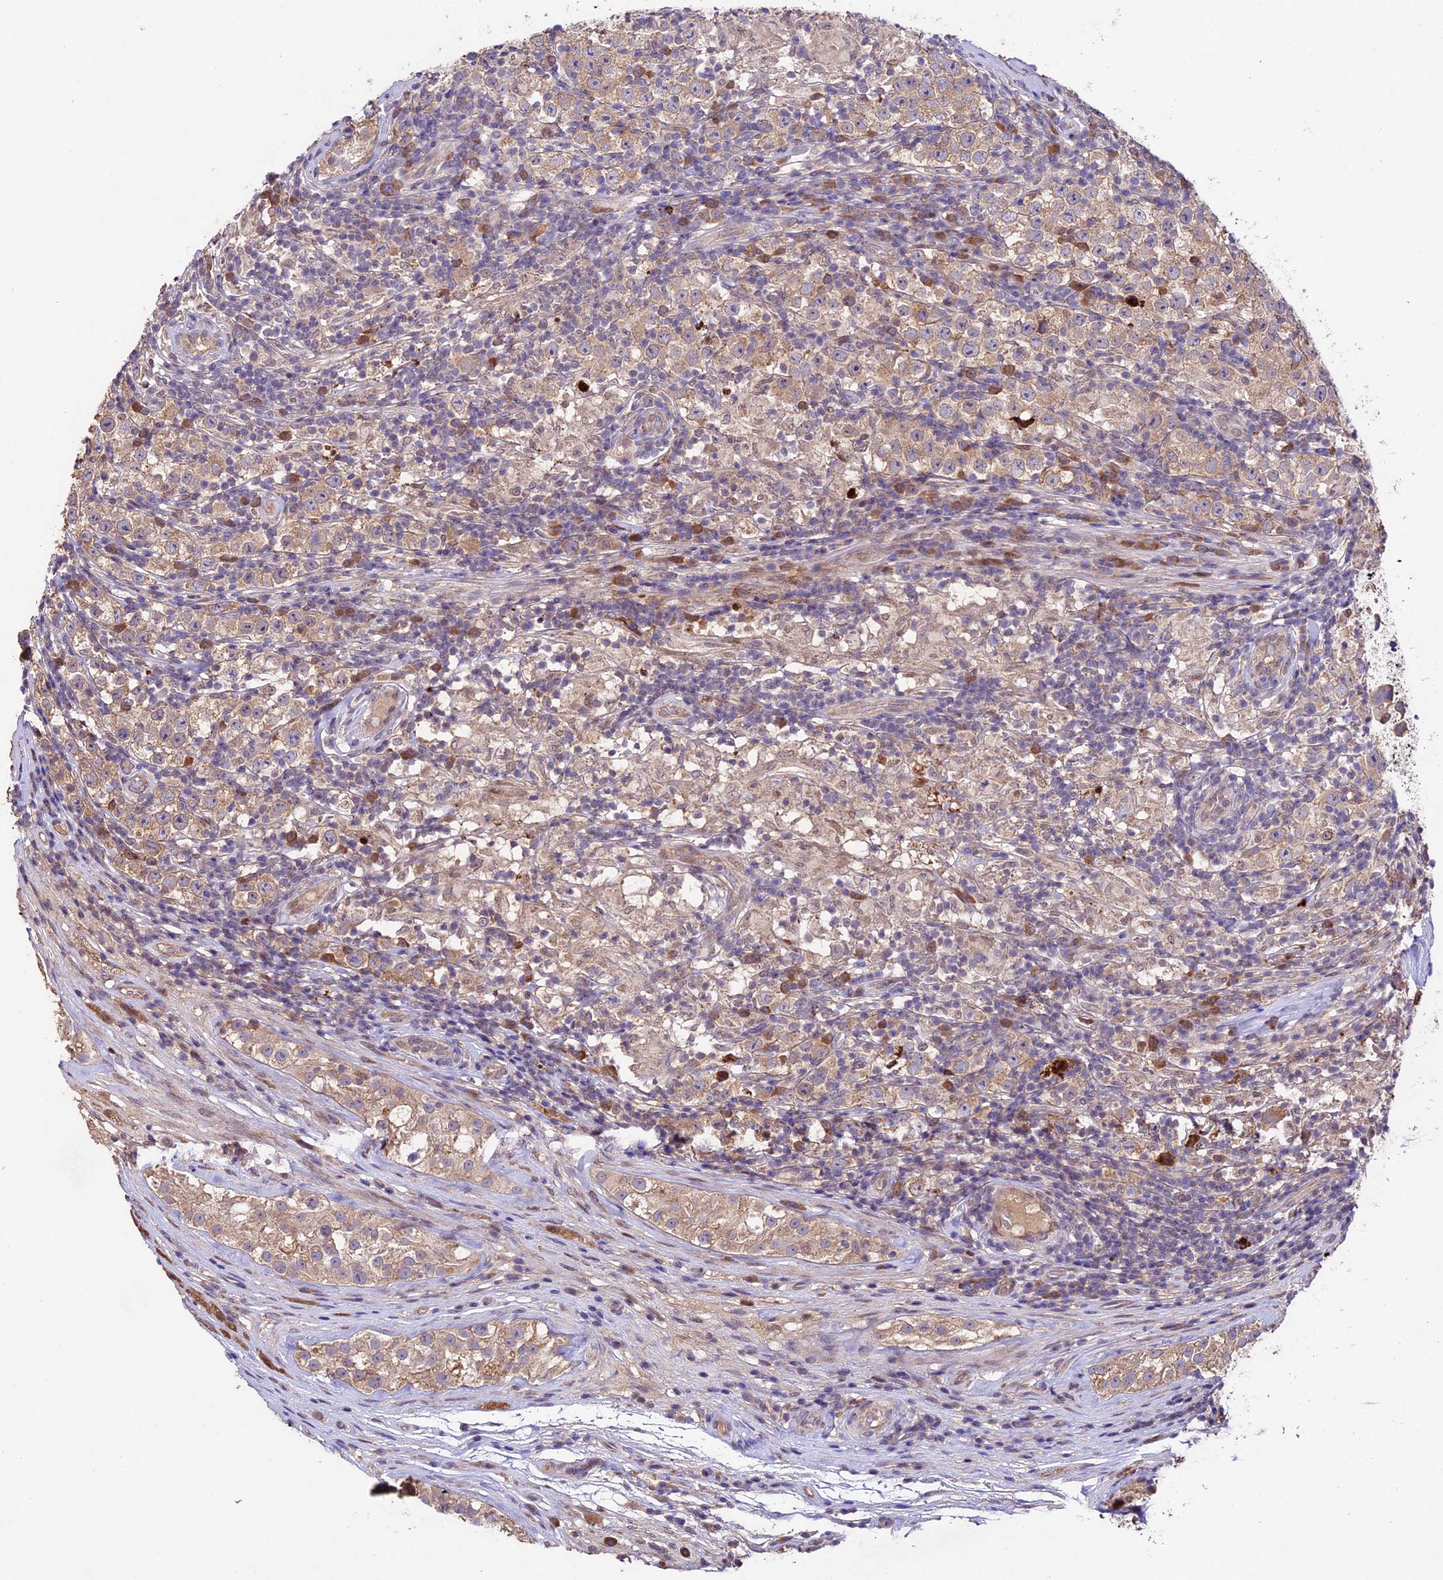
{"staining": {"intensity": "weak", "quantity": ">75%", "location": "cytoplasmic/membranous"}, "tissue": "testis cancer", "cell_type": "Tumor cells", "image_type": "cancer", "snomed": [{"axis": "morphology", "description": "Normal tissue, NOS"}, {"axis": "morphology", "description": "Urothelial carcinoma, High grade"}, {"axis": "morphology", "description": "Seminoma, NOS"}, {"axis": "morphology", "description": "Carcinoma, Embryonal, NOS"}, {"axis": "topography", "description": "Urinary bladder"}, {"axis": "topography", "description": "Testis"}], "caption": "Seminoma (testis) tissue shows weak cytoplasmic/membranous positivity in about >75% of tumor cells, visualized by immunohistochemistry. (Brightfield microscopy of DAB IHC at high magnification).", "gene": "SBNO2", "patient": {"sex": "male", "age": 41}}